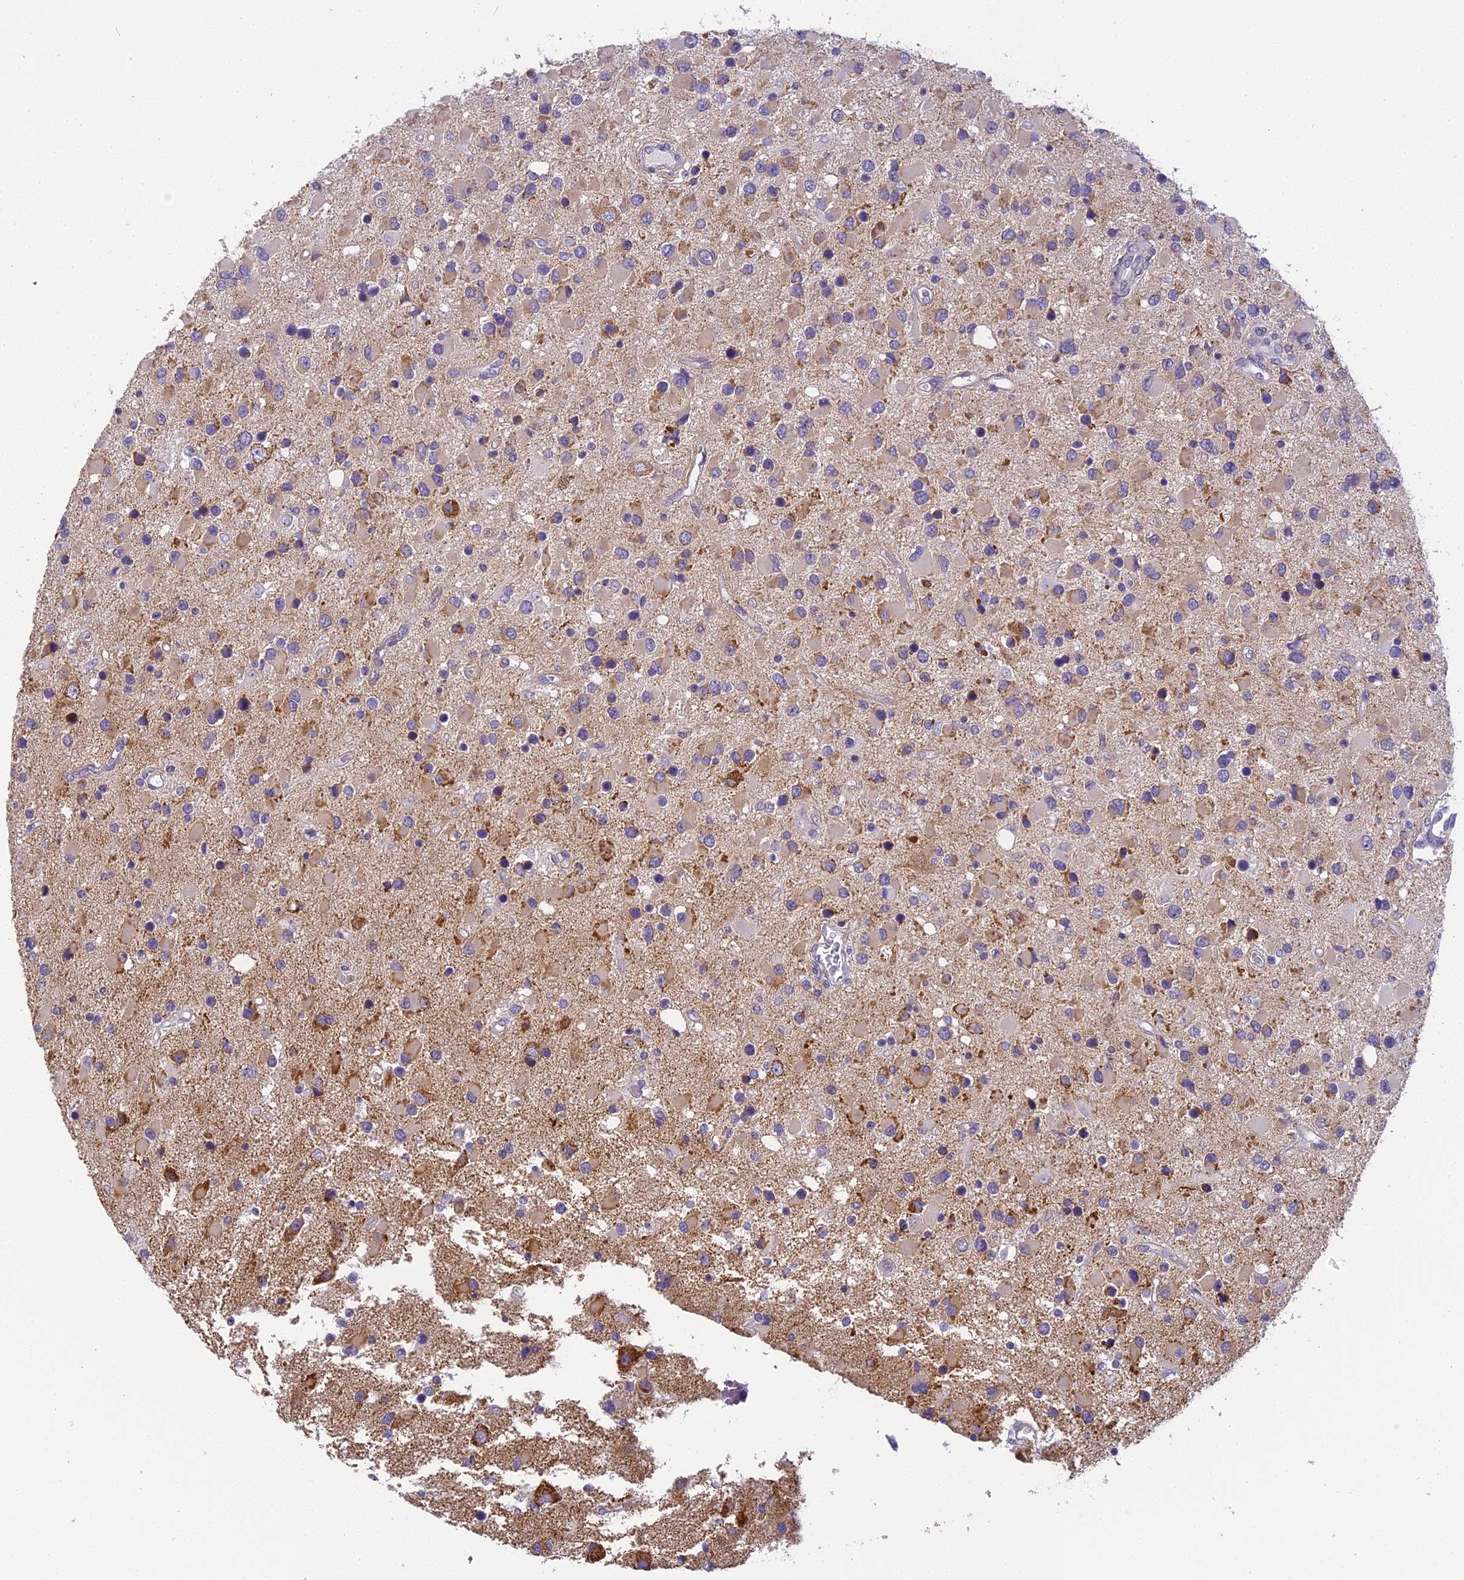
{"staining": {"intensity": "weak", "quantity": "<25%", "location": "cytoplasmic/membranous"}, "tissue": "glioma", "cell_type": "Tumor cells", "image_type": "cancer", "snomed": [{"axis": "morphology", "description": "Glioma, malignant, High grade"}, {"axis": "topography", "description": "Brain"}], "caption": "The image displays no staining of tumor cells in glioma.", "gene": "ARHGEF37", "patient": {"sex": "male", "age": 53}}